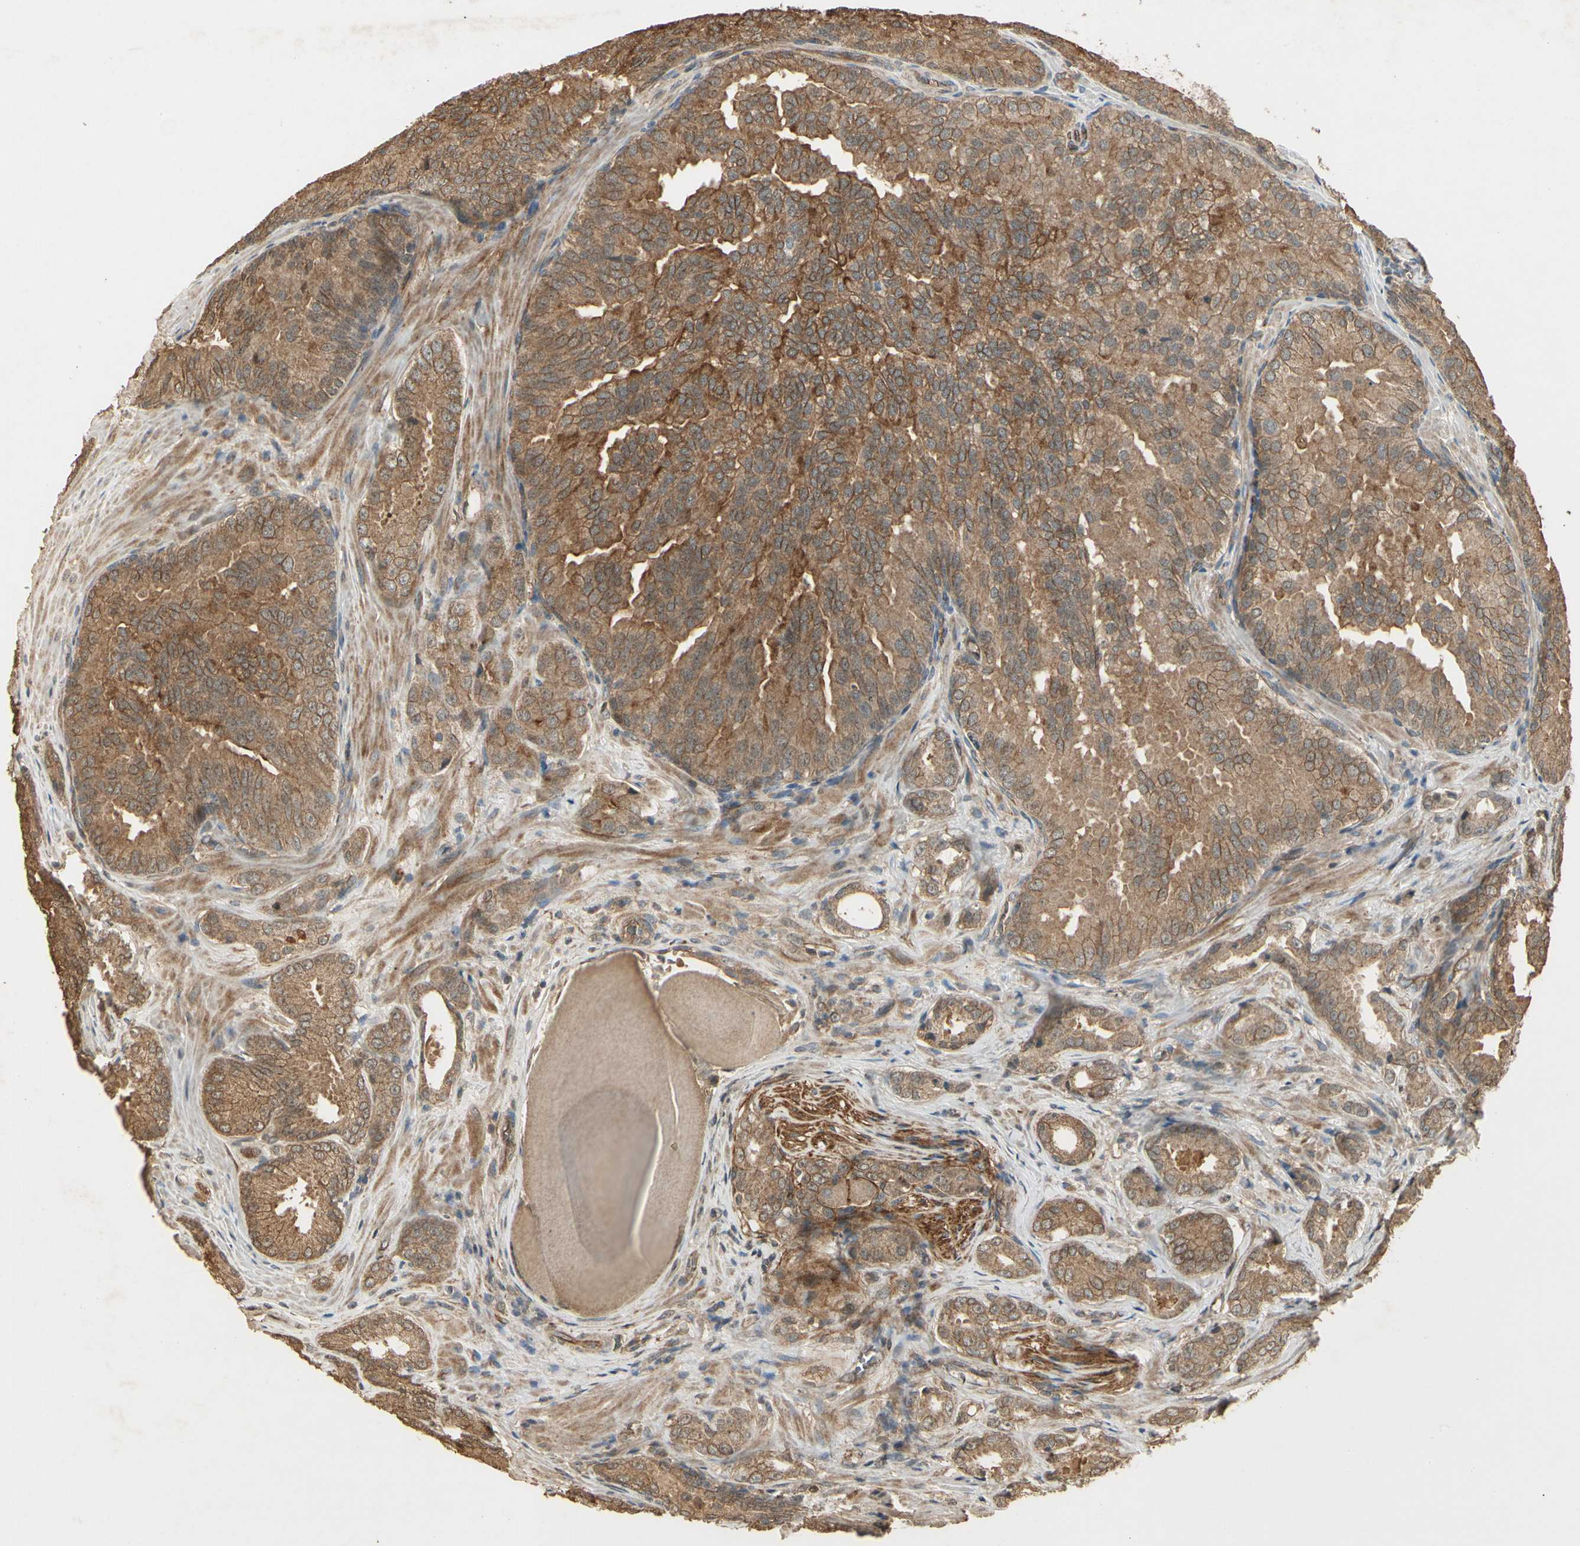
{"staining": {"intensity": "moderate", "quantity": ">75%", "location": "cytoplasmic/membranous"}, "tissue": "prostate cancer", "cell_type": "Tumor cells", "image_type": "cancer", "snomed": [{"axis": "morphology", "description": "Adenocarcinoma, High grade"}, {"axis": "topography", "description": "Prostate"}], "caption": "Prostate cancer stained with a protein marker demonstrates moderate staining in tumor cells.", "gene": "RNF180", "patient": {"sex": "male", "age": 64}}